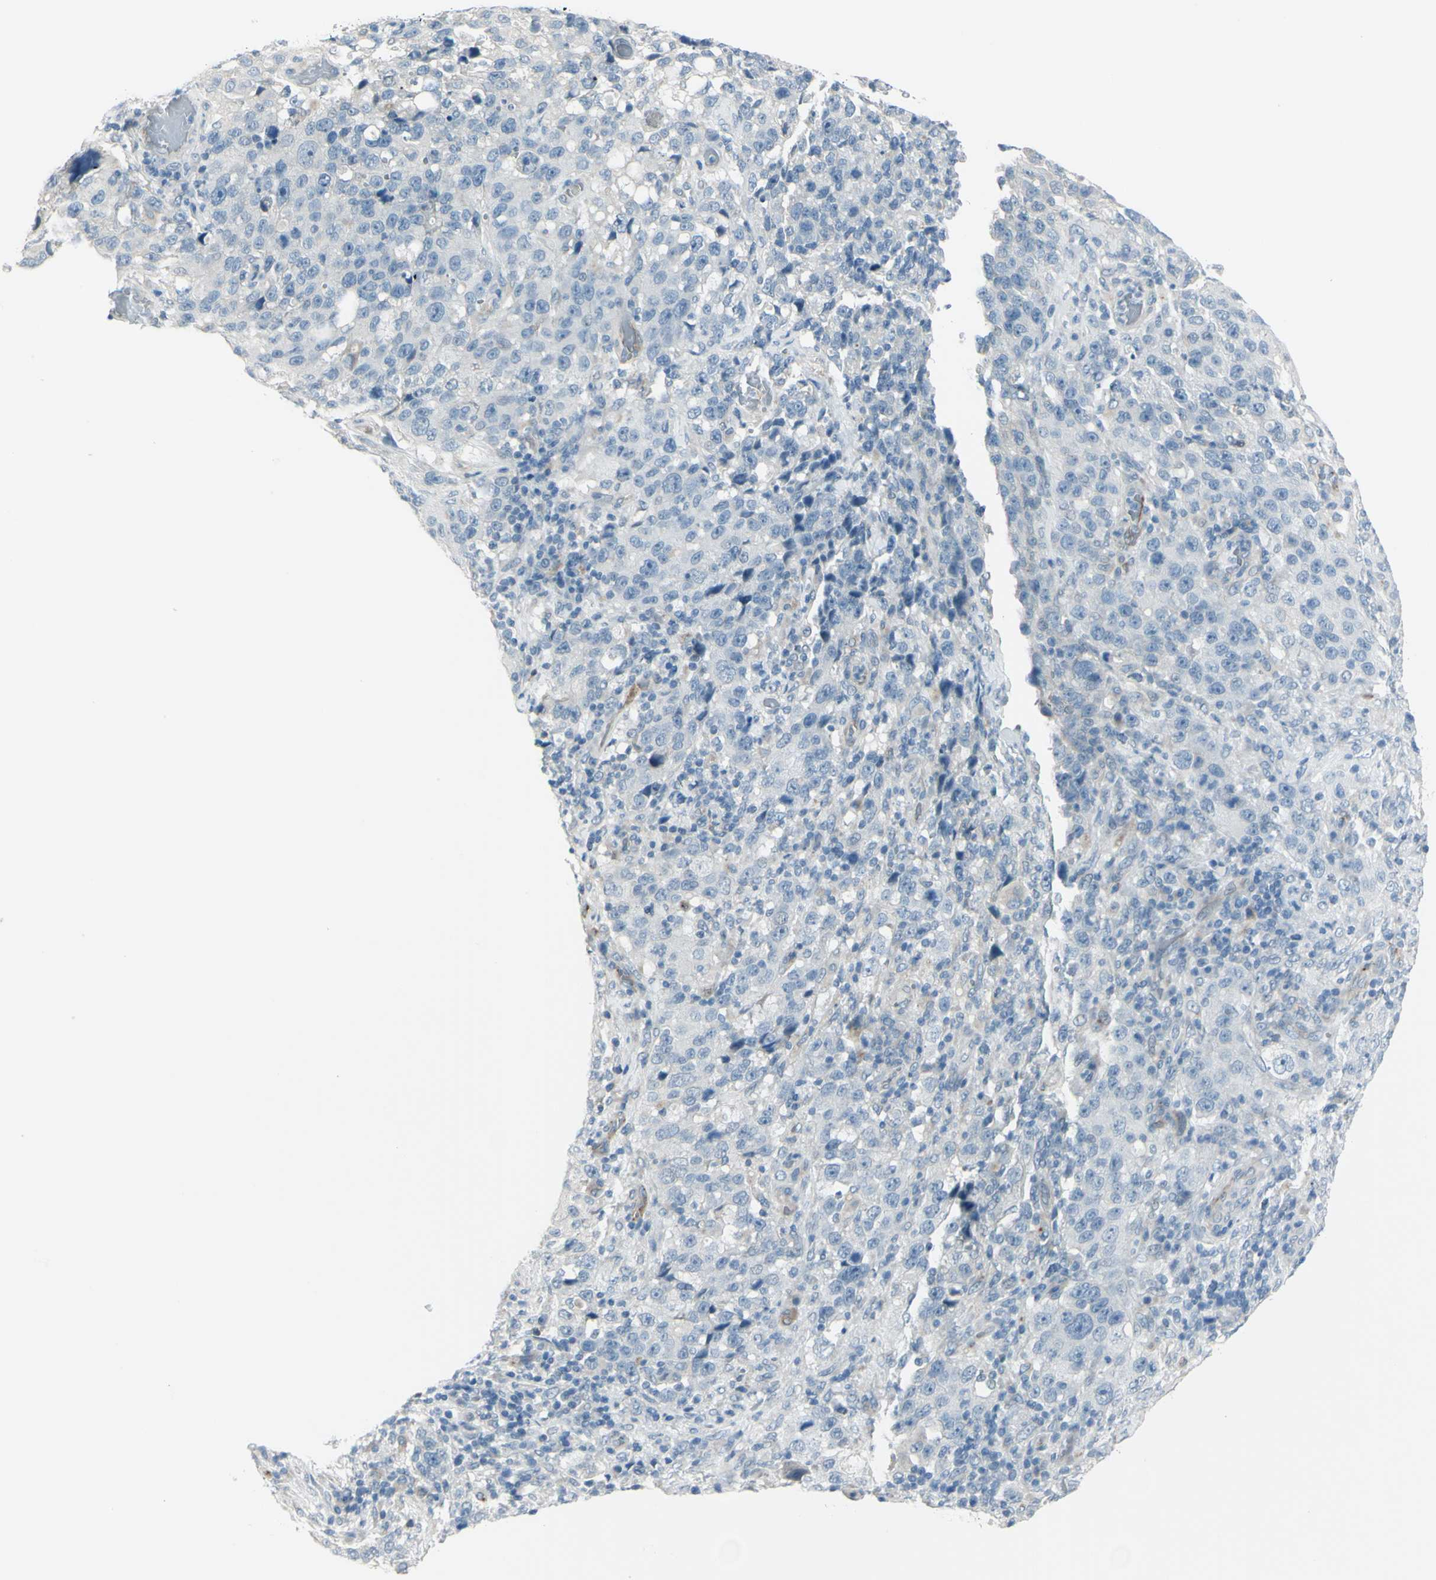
{"staining": {"intensity": "negative", "quantity": "none", "location": "none"}, "tissue": "stomach cancer", "cell_type": "Tumor cells", "image_type": "cancer", "snomed": [{"axis": "morphology", "description": "Normal tissue, NOS"}, {"axis": "morphology", "description": "Adenocarcinoma, NOS"}, {"axis": "topography", "description": "Stomach"}], "caption": "Immunohistochemical staining of adenocarcinoma (stomach) displays no significant staining in tumor cells.", "gene": "GPR34", "patient": {"sex": "male", "age": 48}}